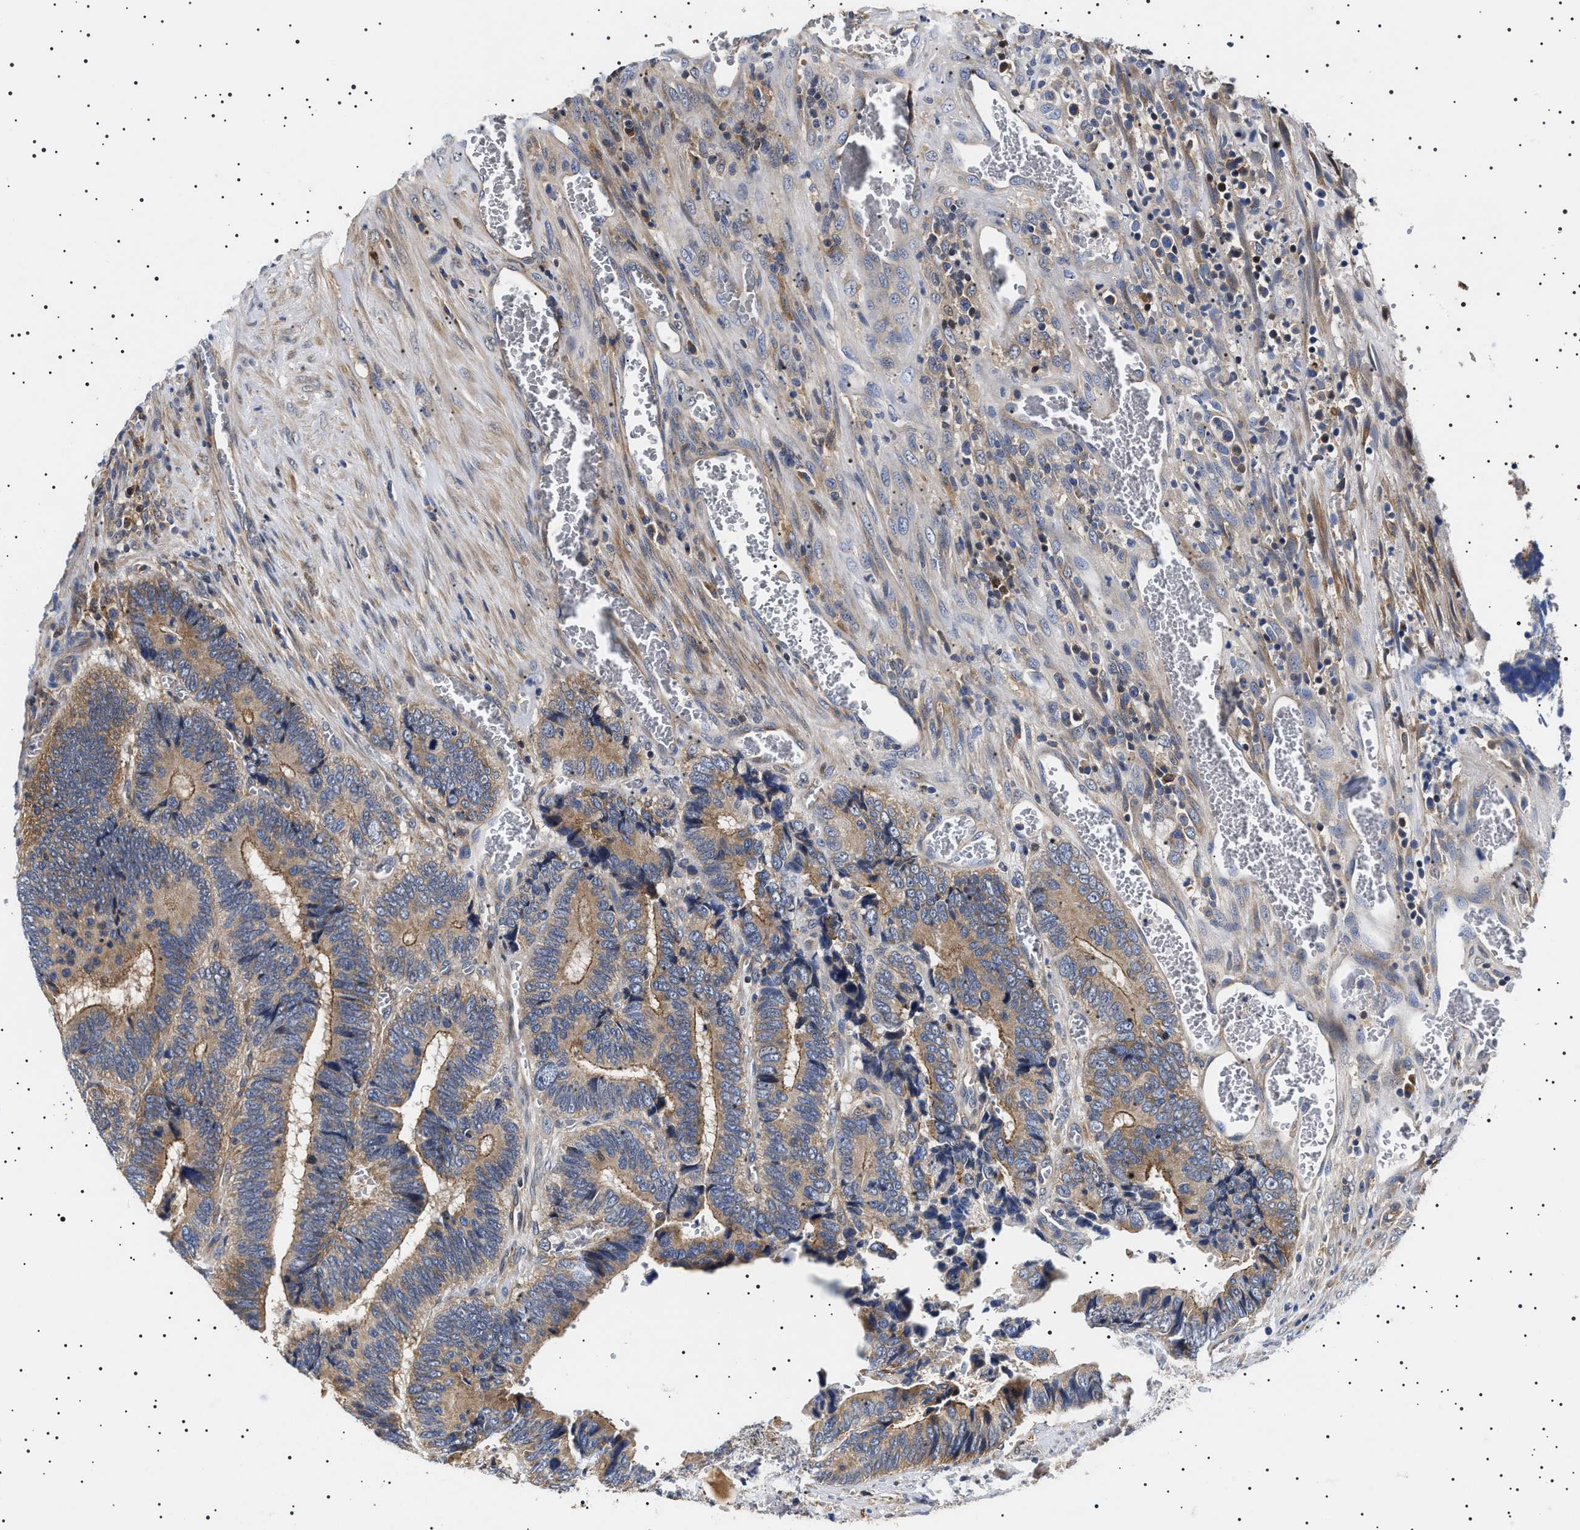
{"staining": {"intensity": "weak", "quantity": ">75%", "location": "cytoplasmic/membranous"}, "tissue": "colorectal cancer", "cell_type": "Tumor cells", "image_type": "cancer", "snomed": [{"axis": "morphology", "description": "Adenocarcinoma, NOS"}, {"axis": "topography", "description": "Colon"}], "caption": "Immunohistochemistry (IHC) photomicrograph of human colorectal cancer (adenocarcinoma) stained for a protein (brown), which reveals low levels of weak cytoplasmic/membranous positivity in approximately >75% of tumor cells.", "gene": "SLC4A7", "patient": {"sex": "male", "age": 72}}